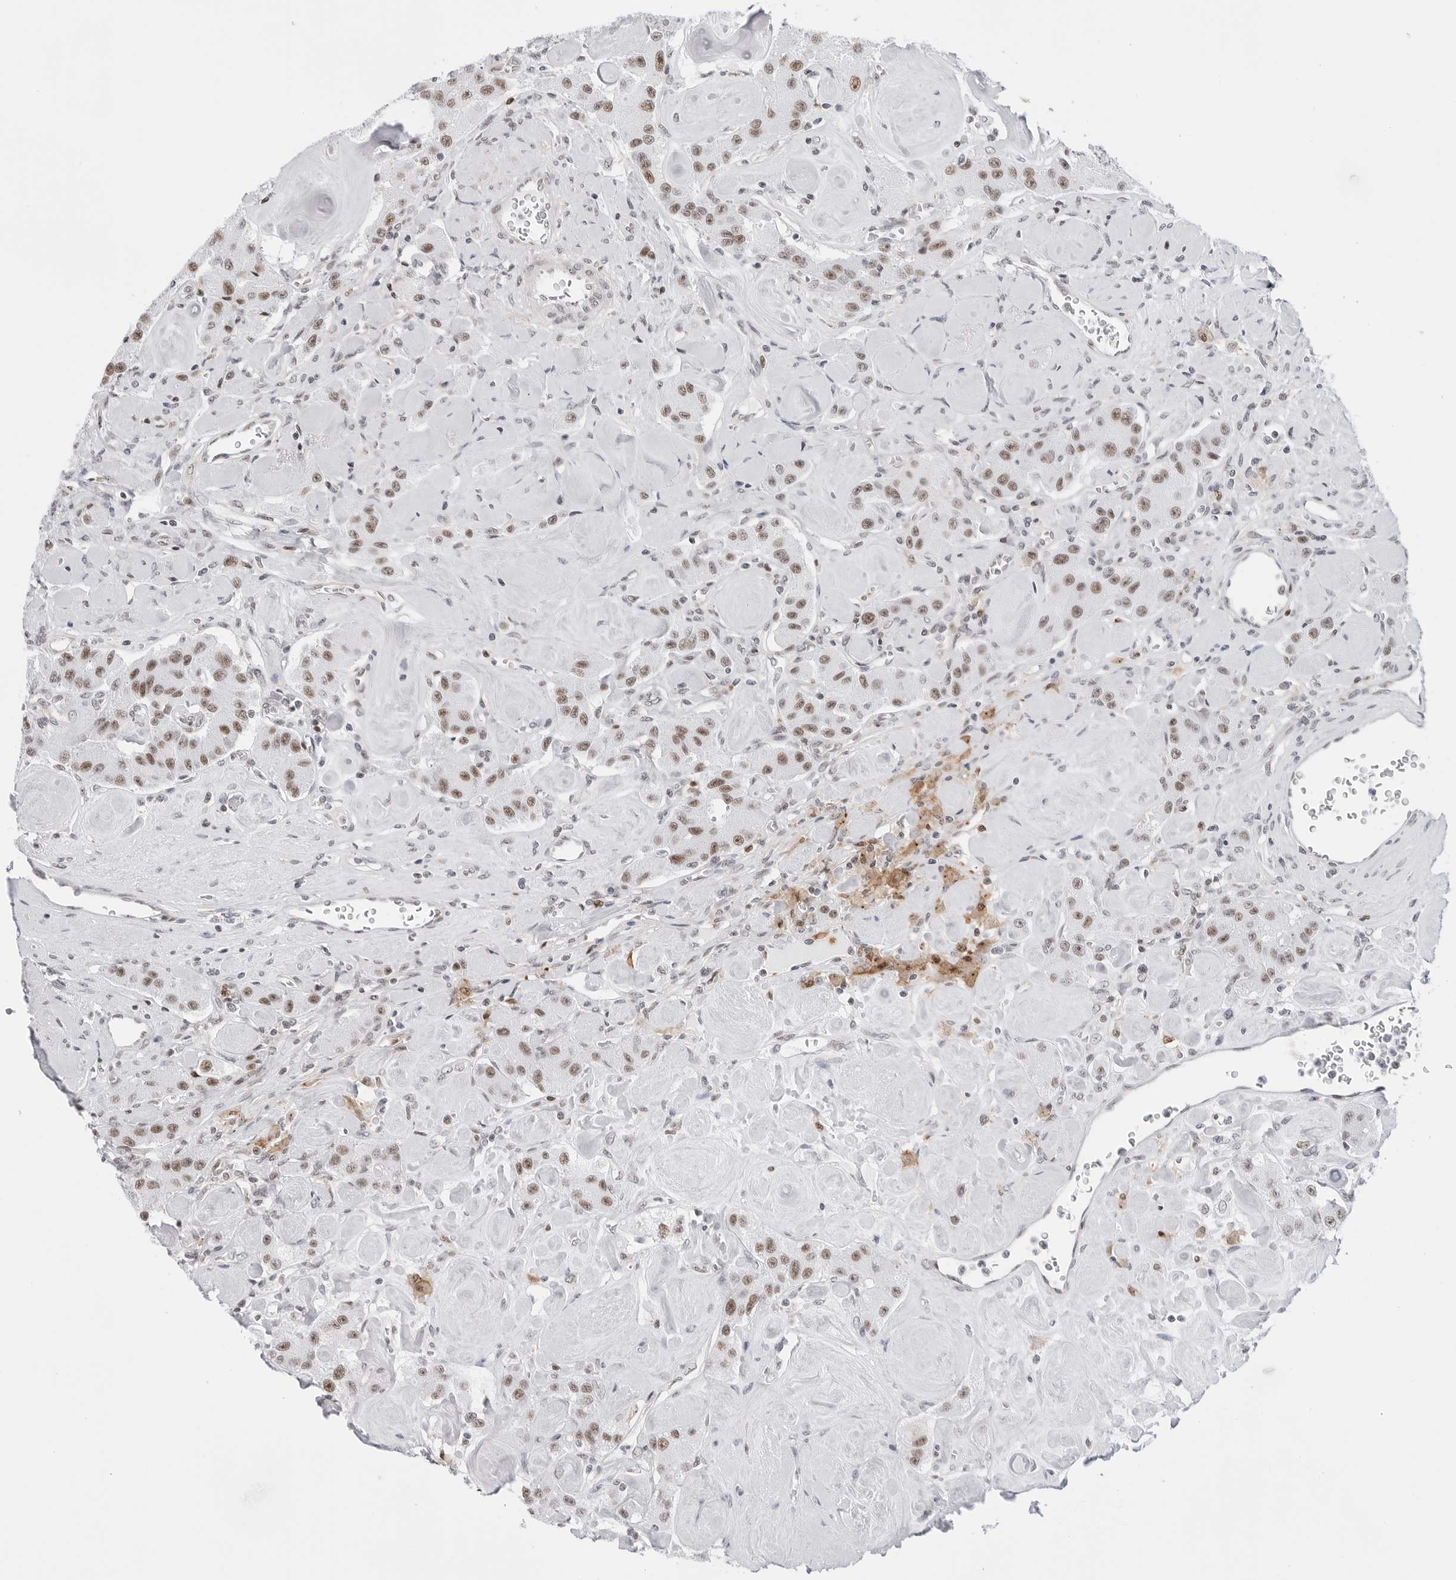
{"staining": {"intensity": "moderate", "quantity": ">75%", "location": "nuclear"}, "tissue": "carcinoid", "cell_type": "Tumor cells", "image_type": "cancer", "snomed": [{"axis": "morphology", "description": "Carcinoid, malignant, NOS"}, {"axis": "topography", "description": "Pancreas"}], "caption": "Human carcinoid stained with a protein marker demonstrates moderate staining in tumor cells.", "gene": "C1orf162", "patient": {"sex": "male", "age": 41}}